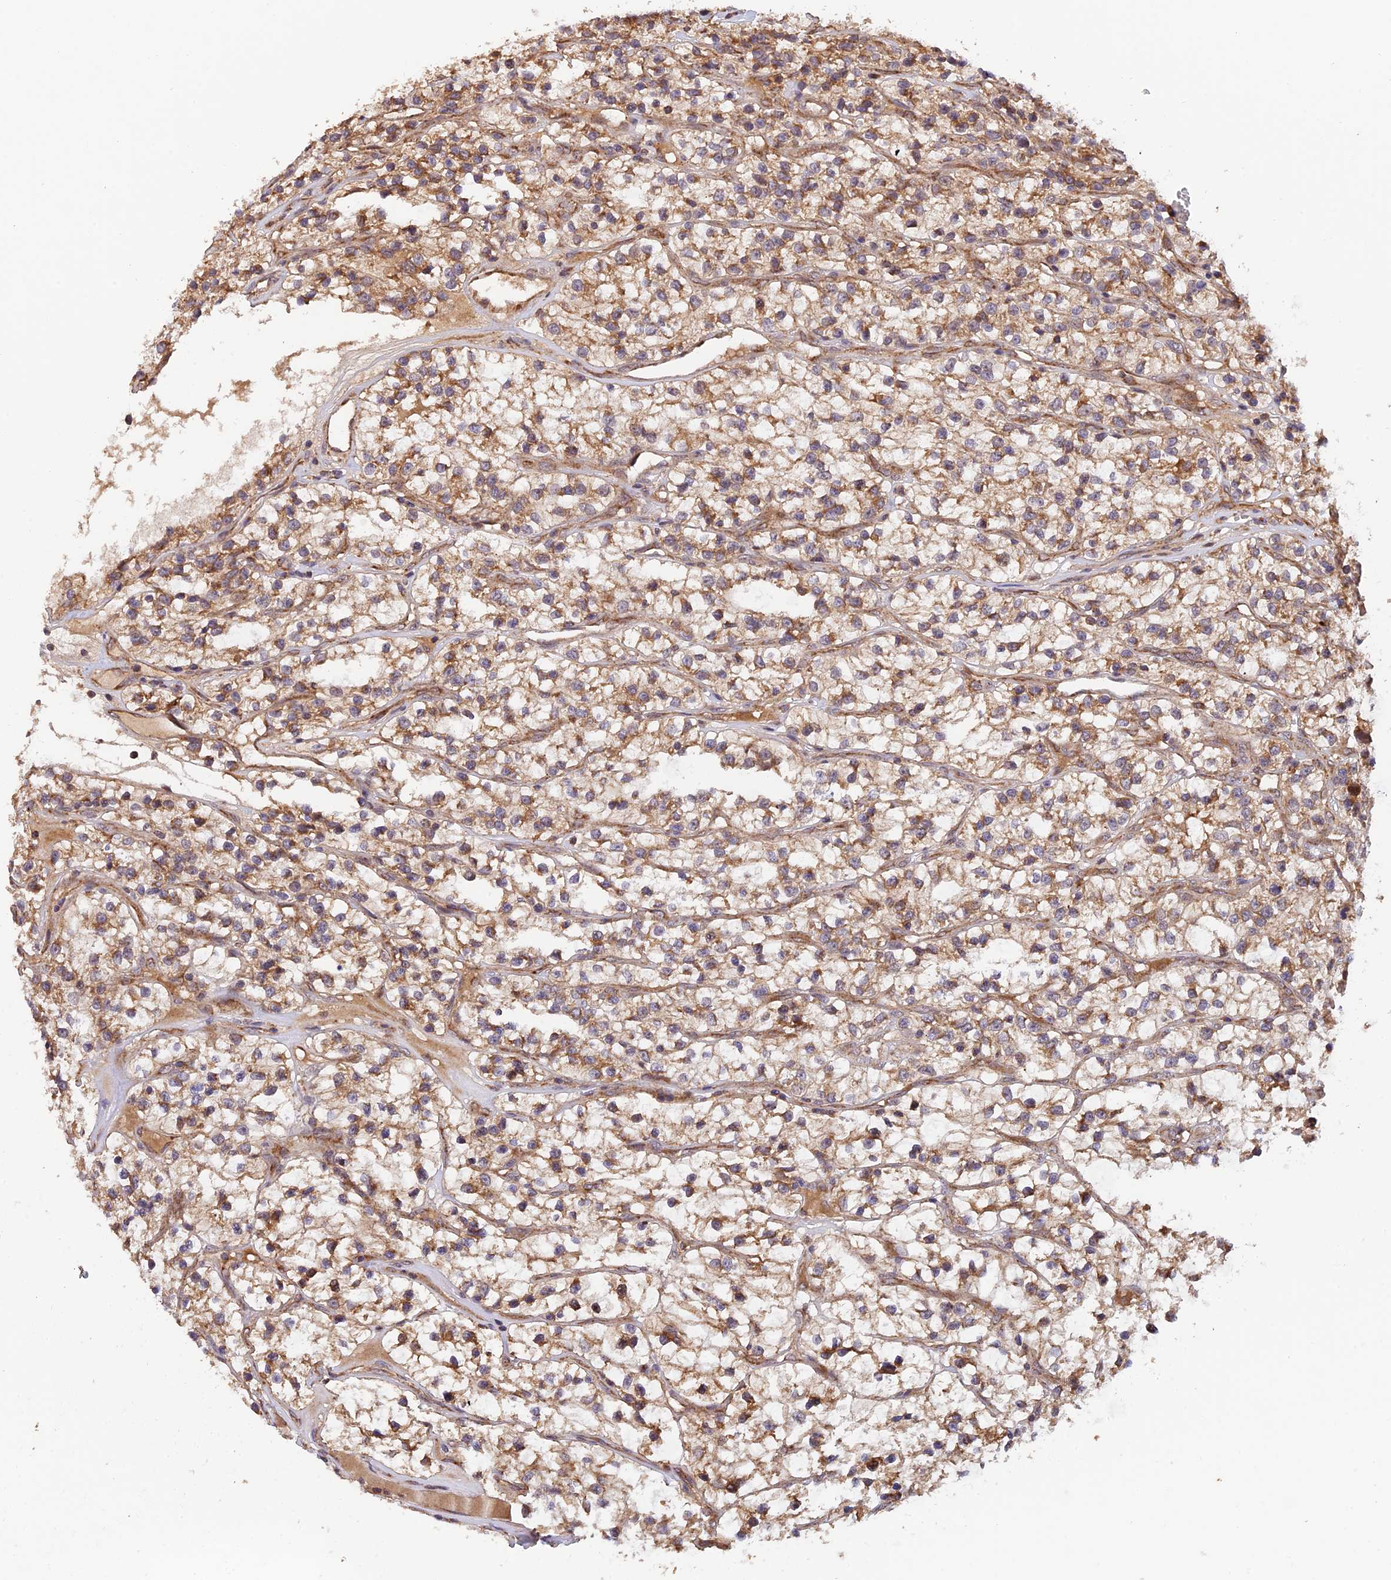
{"staining": {"intensity": "moderate", "quantity": ">75%", "location": "cytoplasmic/membranous"}, "tissue": "renal cancer", "cell_type": "Tumor cells", "image_type": "cancer", "snomed": [{"axis": "morphology", "description": "Adenocarcinoma, NOS"}, {"axis": "topography", "description": "Kidney"}], "caption": "Immunohistochemistry (IHC) micrograph of neoplastic tissue: human renal cancer (adenocarcinoma) stained using IHC displays medium levels of moderate protein expression localized specifically in the cytoplasmic/membranous of tumor cells, appearing as a cytoplasmic/membranous brown color.", "gene": "MNS1", "patient": {"sex": "female", "age": 57}}